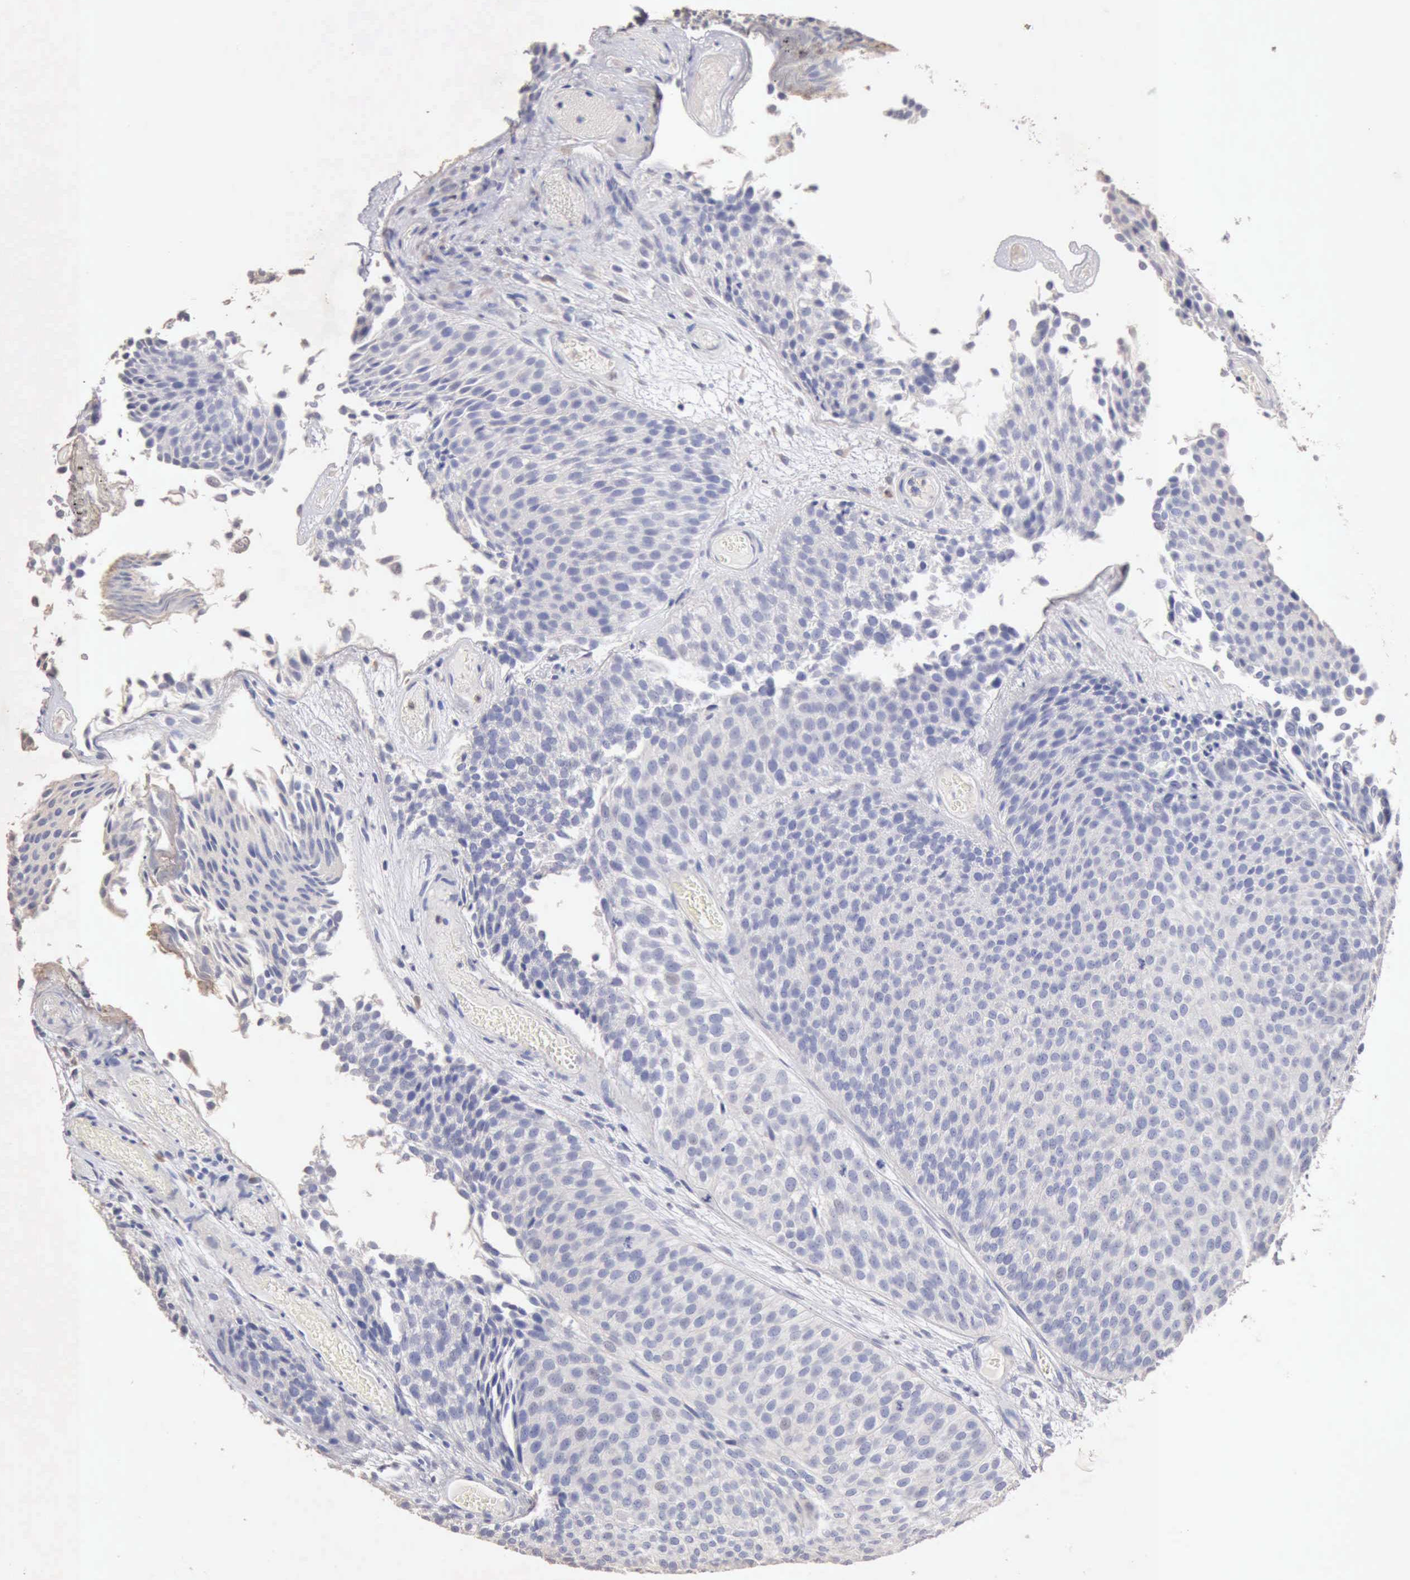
{"staining": {"intensity": "negative", "quantity": "none", "location": "none"}, "tissue": "urothelial cancer", "cell_type": "Tumor cells", "image_type": "cancer", "snomed": [{"axis": "morphology", "description": "Urothelial carcinoma, Low grade"}, {"axis": "topography", "description": "Urinary bladder"}], "caption": "Immunohistochemical staining of low-grade urothelial carcinoma exhibits no significant staining in tumor cells.", "gene": "KRT6B", "patient": {"sex": "male", "age": 84}}